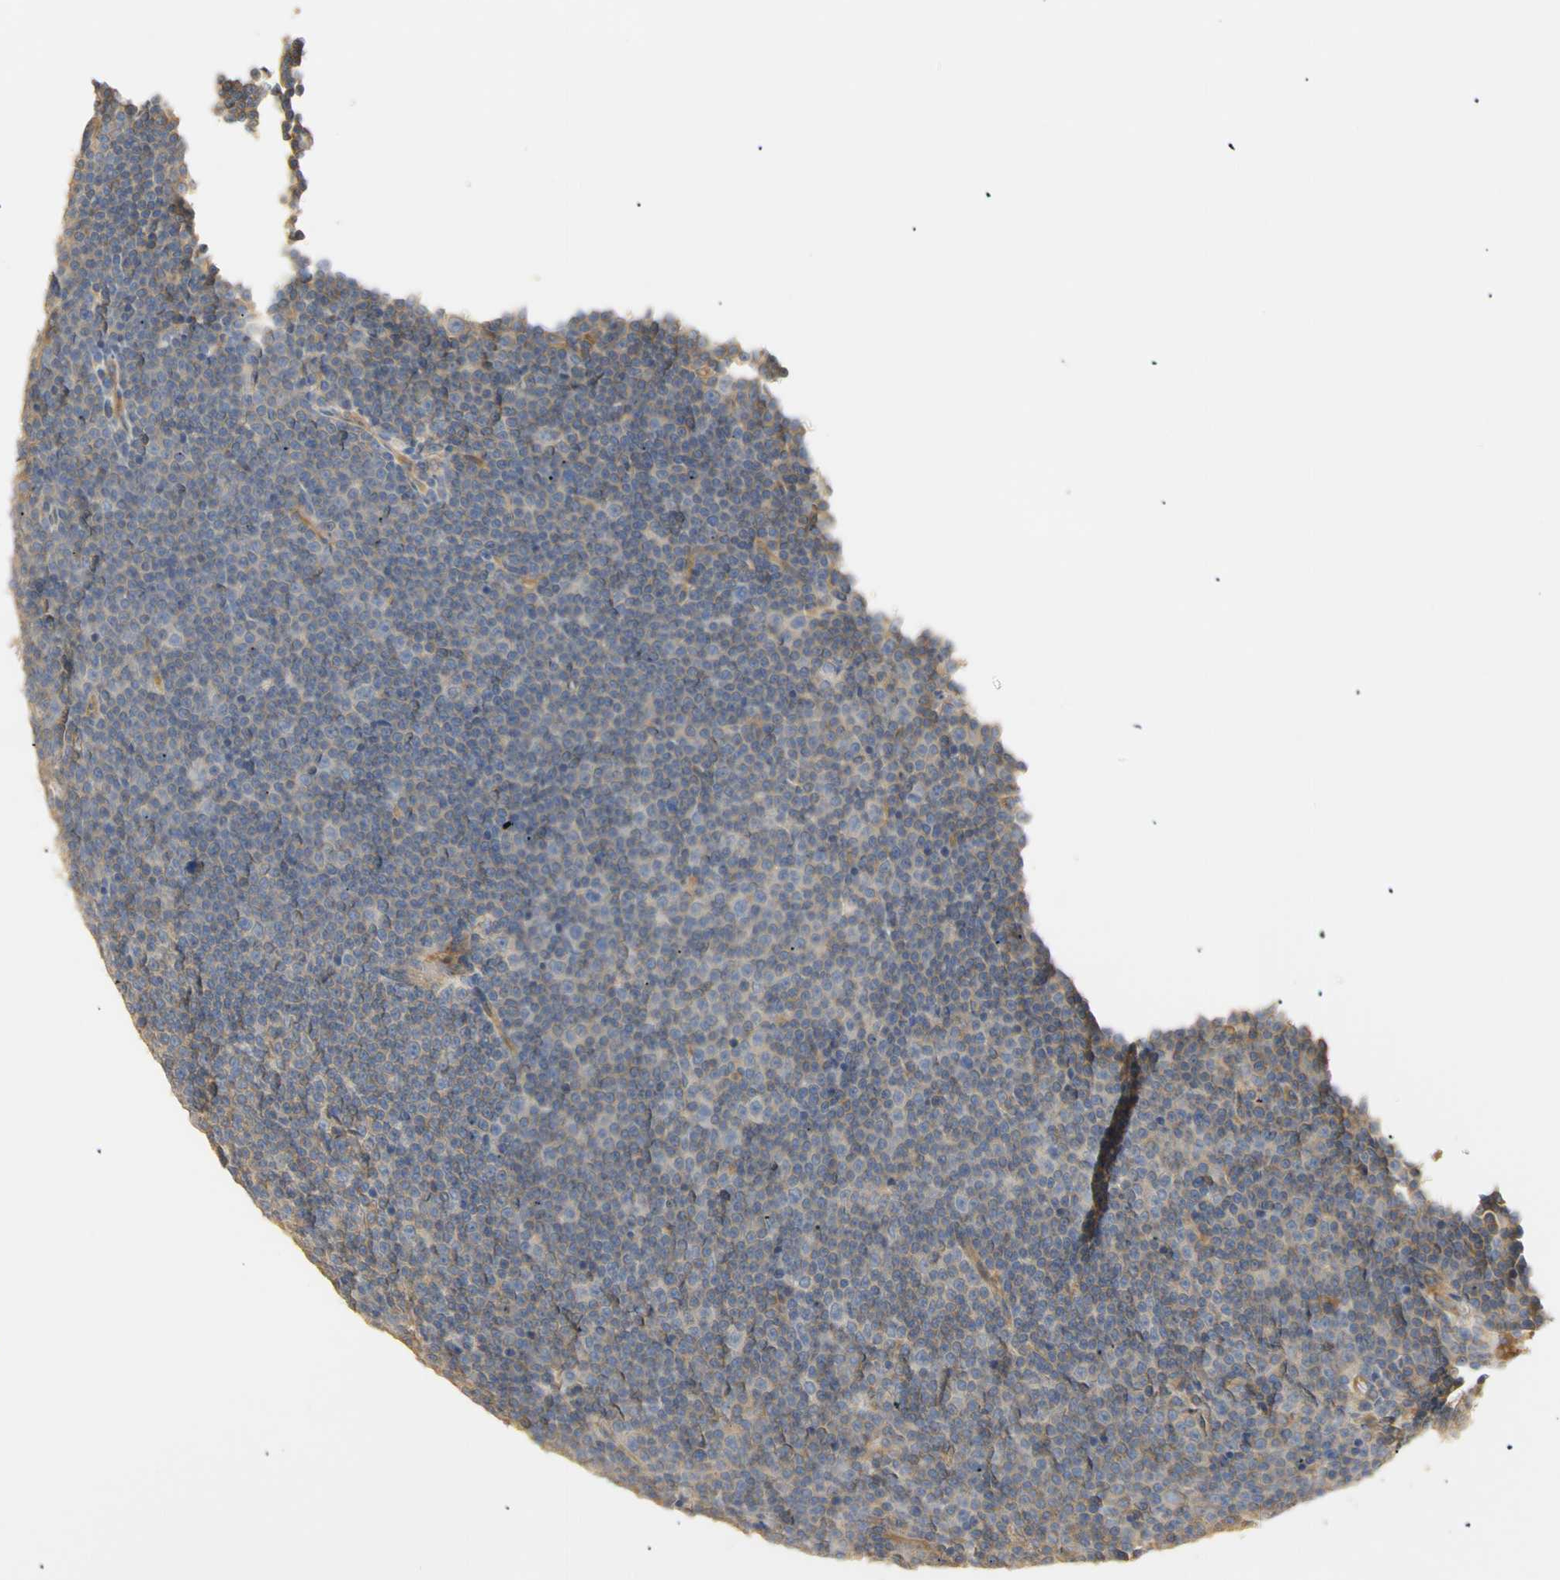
{"staining": {"intensity": "negative", "quantity": "none", "location": "none"}, "tissue": "lymphoma", "cell_type": "Tumor cells", "image_type": "cancer", "snomed": [{"axis": "morphology", "description": "Malignant lymphoma, non-Hodgkin's type, Low grade"}, {"axis": "topography", "description": "Lymph node"}], "caption": "Human malignant lymphoma, non-Hodgkin's type (low-grade) stained for a protein using IHC shows no expression in tumor cells.", "gene": "KCNE4", "patient": {"sex": "female", "age": 67}}